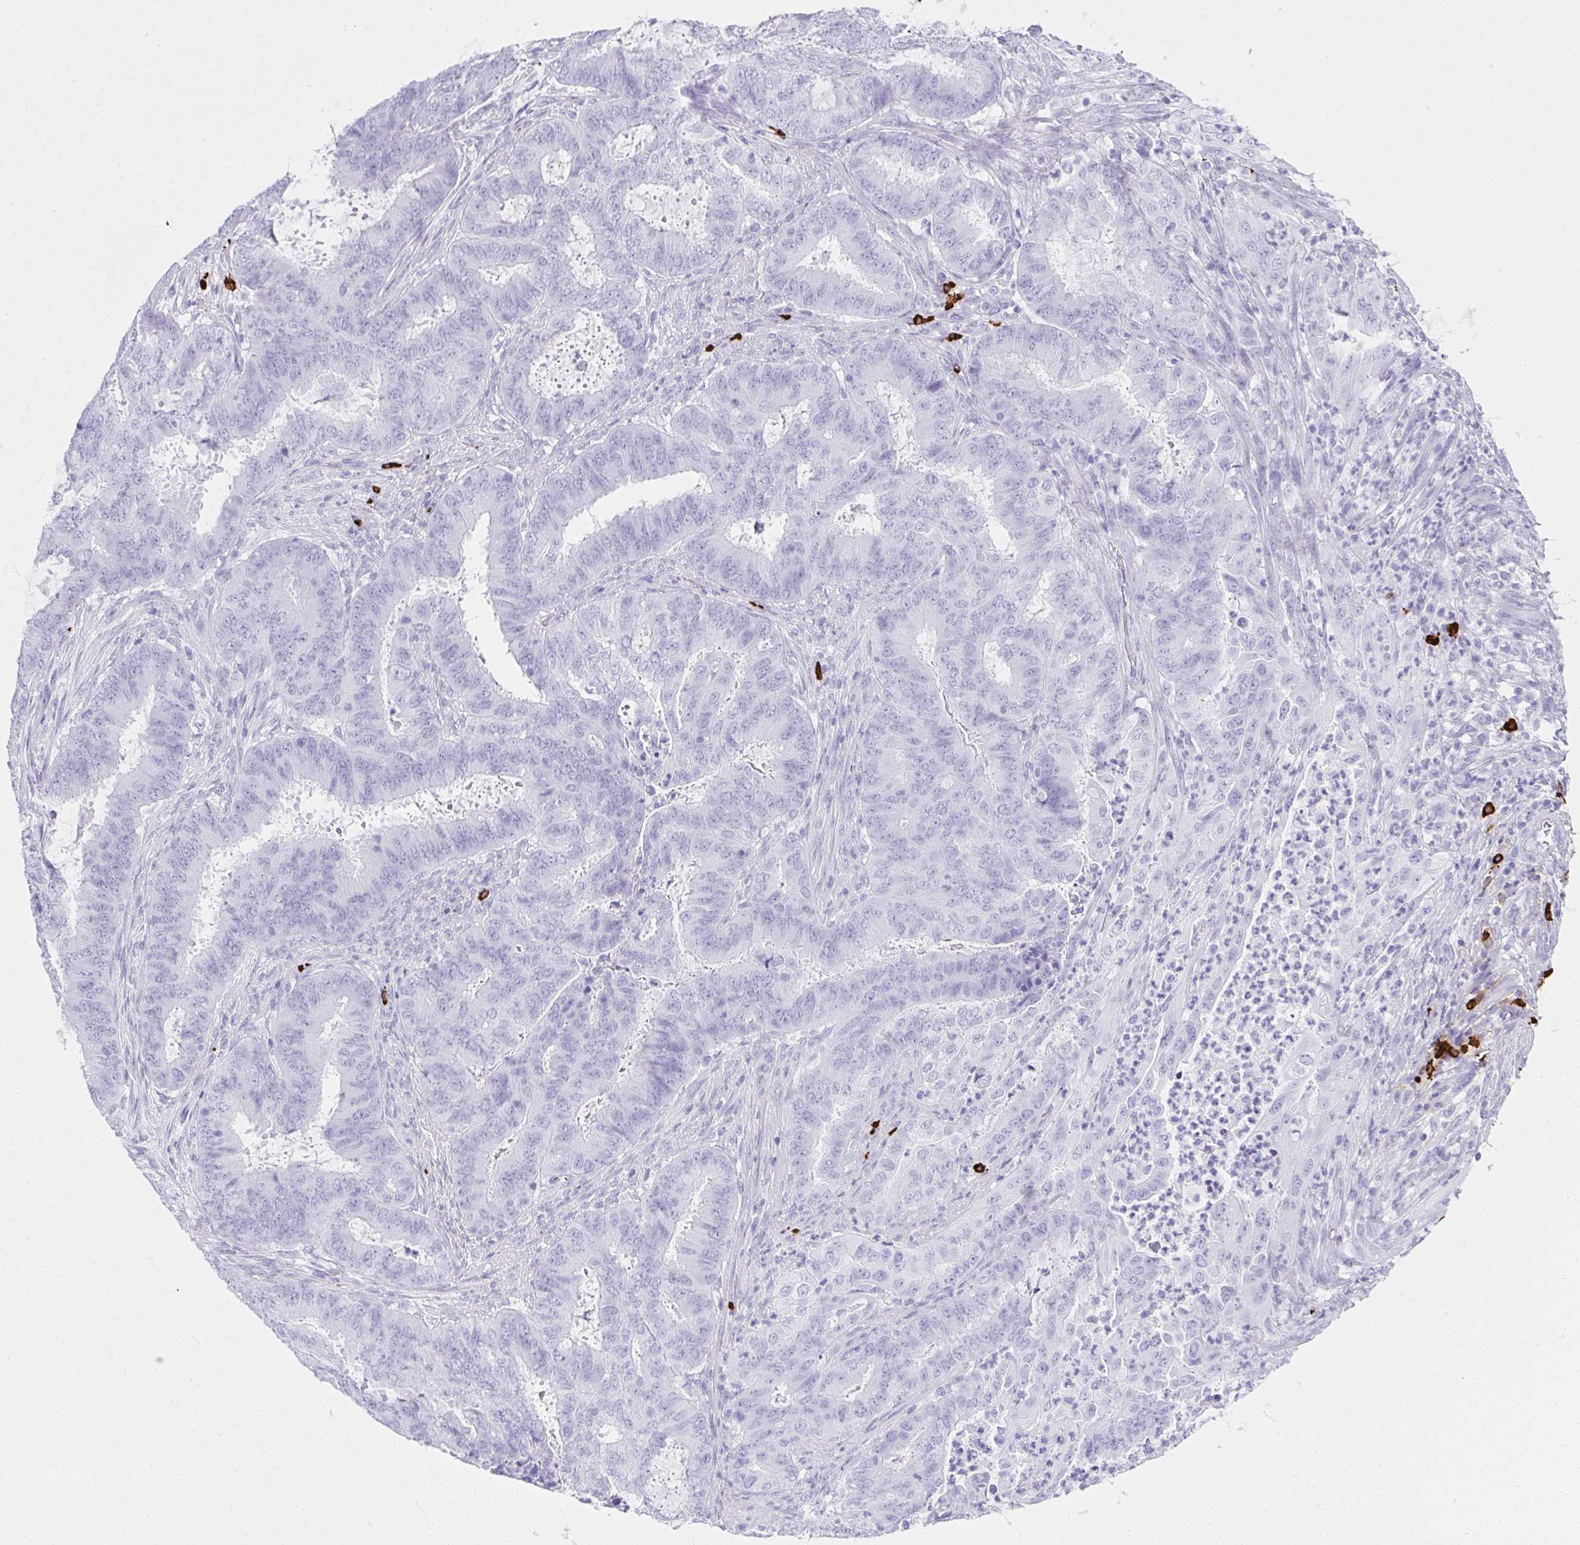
{"staining": {"intensity": "negative", "quantity": "none", "location": "none"}, "tissue": "endometrial cancer", "cell_type": "Tumor cells", "image_type": "cancer", "snomed": [{"axis": "morphology", "description": "Adenocarcinoma, NOS"}, {"axis": "topography", "description": "Endometrium"}], "caption": "Protein analysis of endometrial cancer (adenocarcinoma) demonstrates no significant expression in tumor cells.", "gene": "CDADC1", "patient": {"sex": "female", "age": 51}}